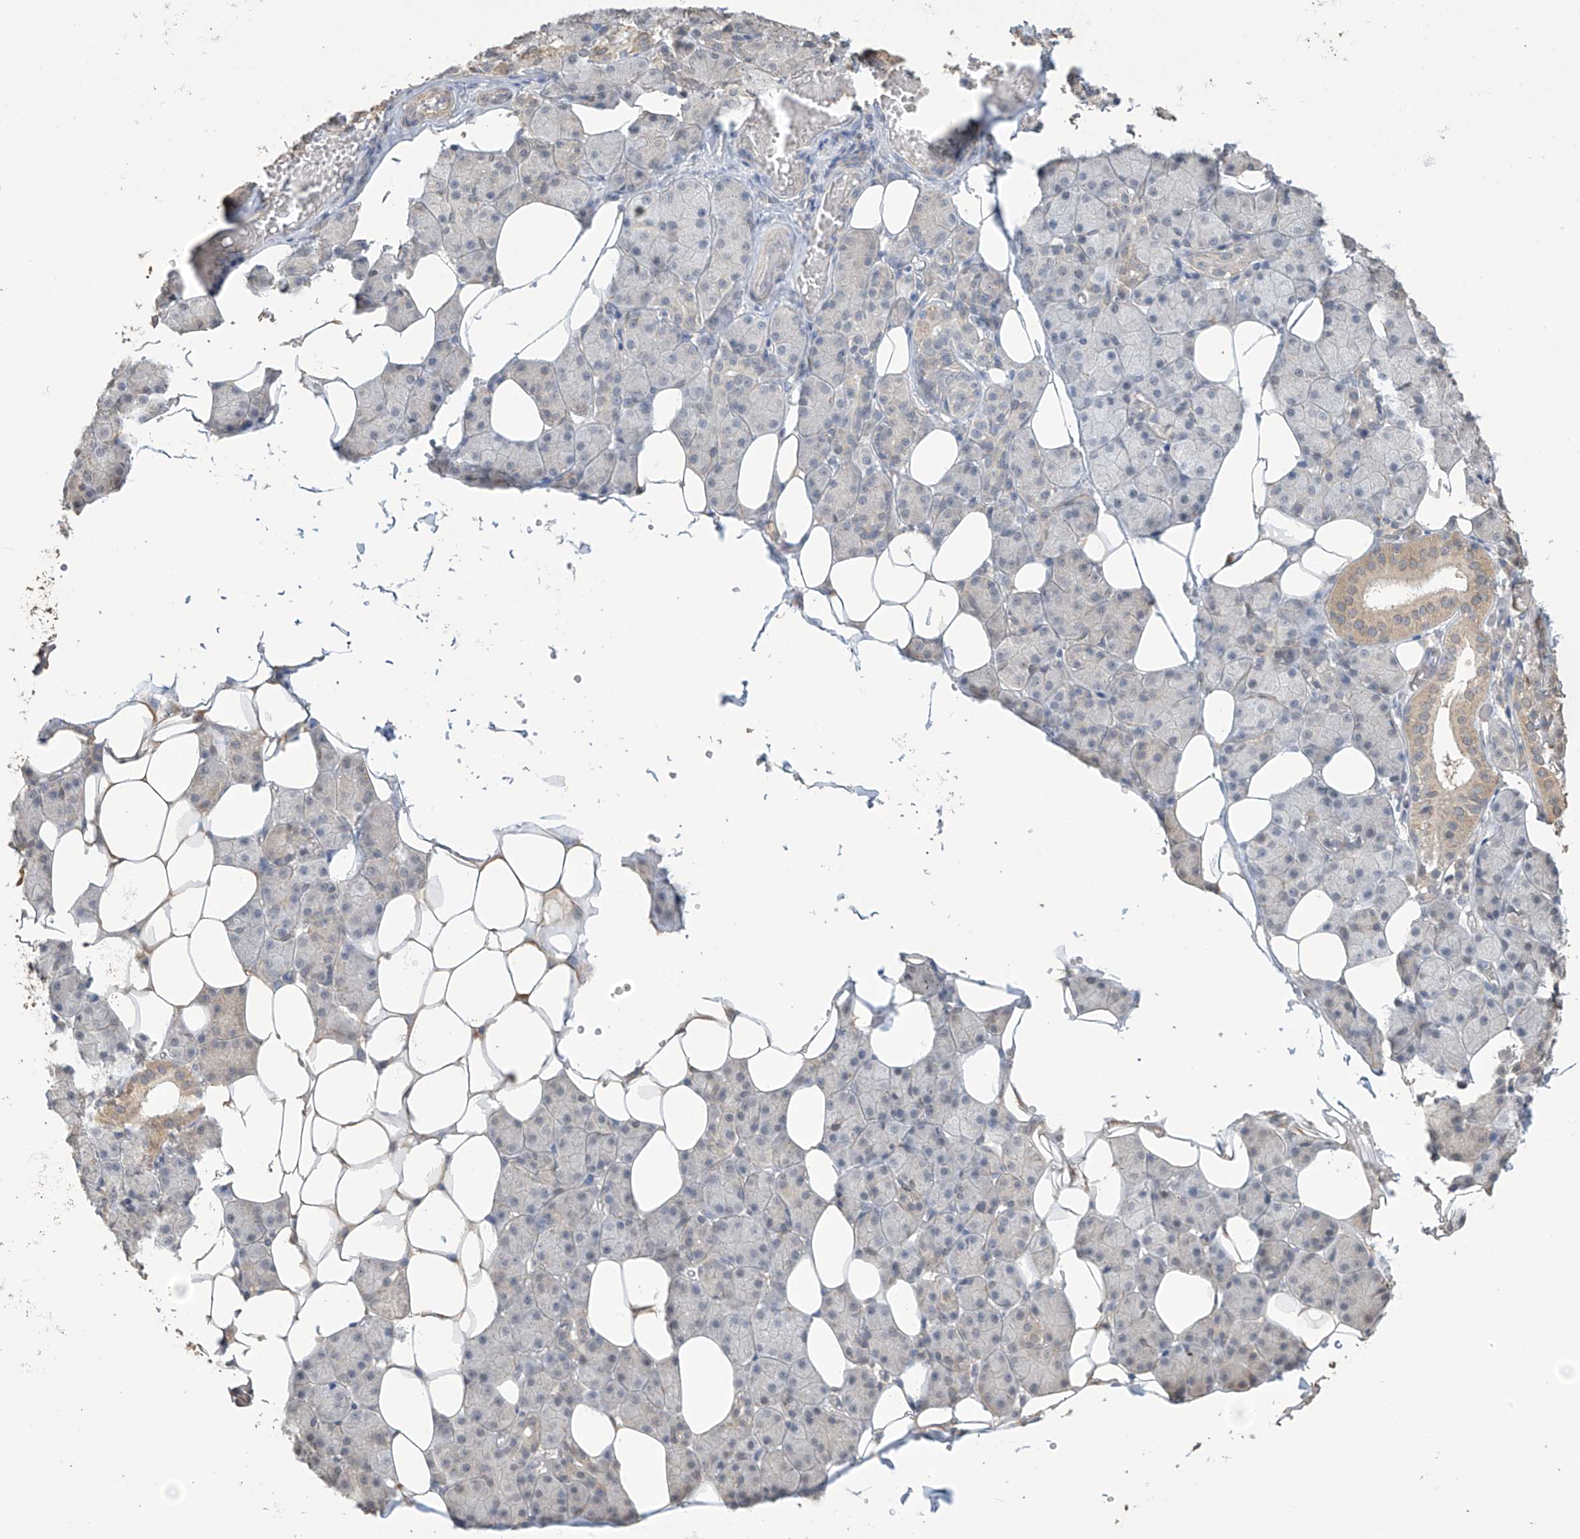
{"staining": {"intensity": "moderate", "quantity": "25%-75%", "location": "cytoplasmic/membranous"}, "tissue": "salivary gland", "cell_type": "Glandular cells", "image_type": "normal", "snomed": [{"axis": "morphology", "description": "Normal tissue, NOS"}, {"axis": "topography", "description": "Salivary gland"}], "caption": "Immunohistochemical staining of normal human salivary gland exhibits medium levels of moderate cytoplasmic/membranous staining in about 25%-75% of glandular cells. (Brightfield microscopy of DAB IHC at high magnification).", "gene": "SLFN14", "patient": {"sex": "female", "age": 33}}